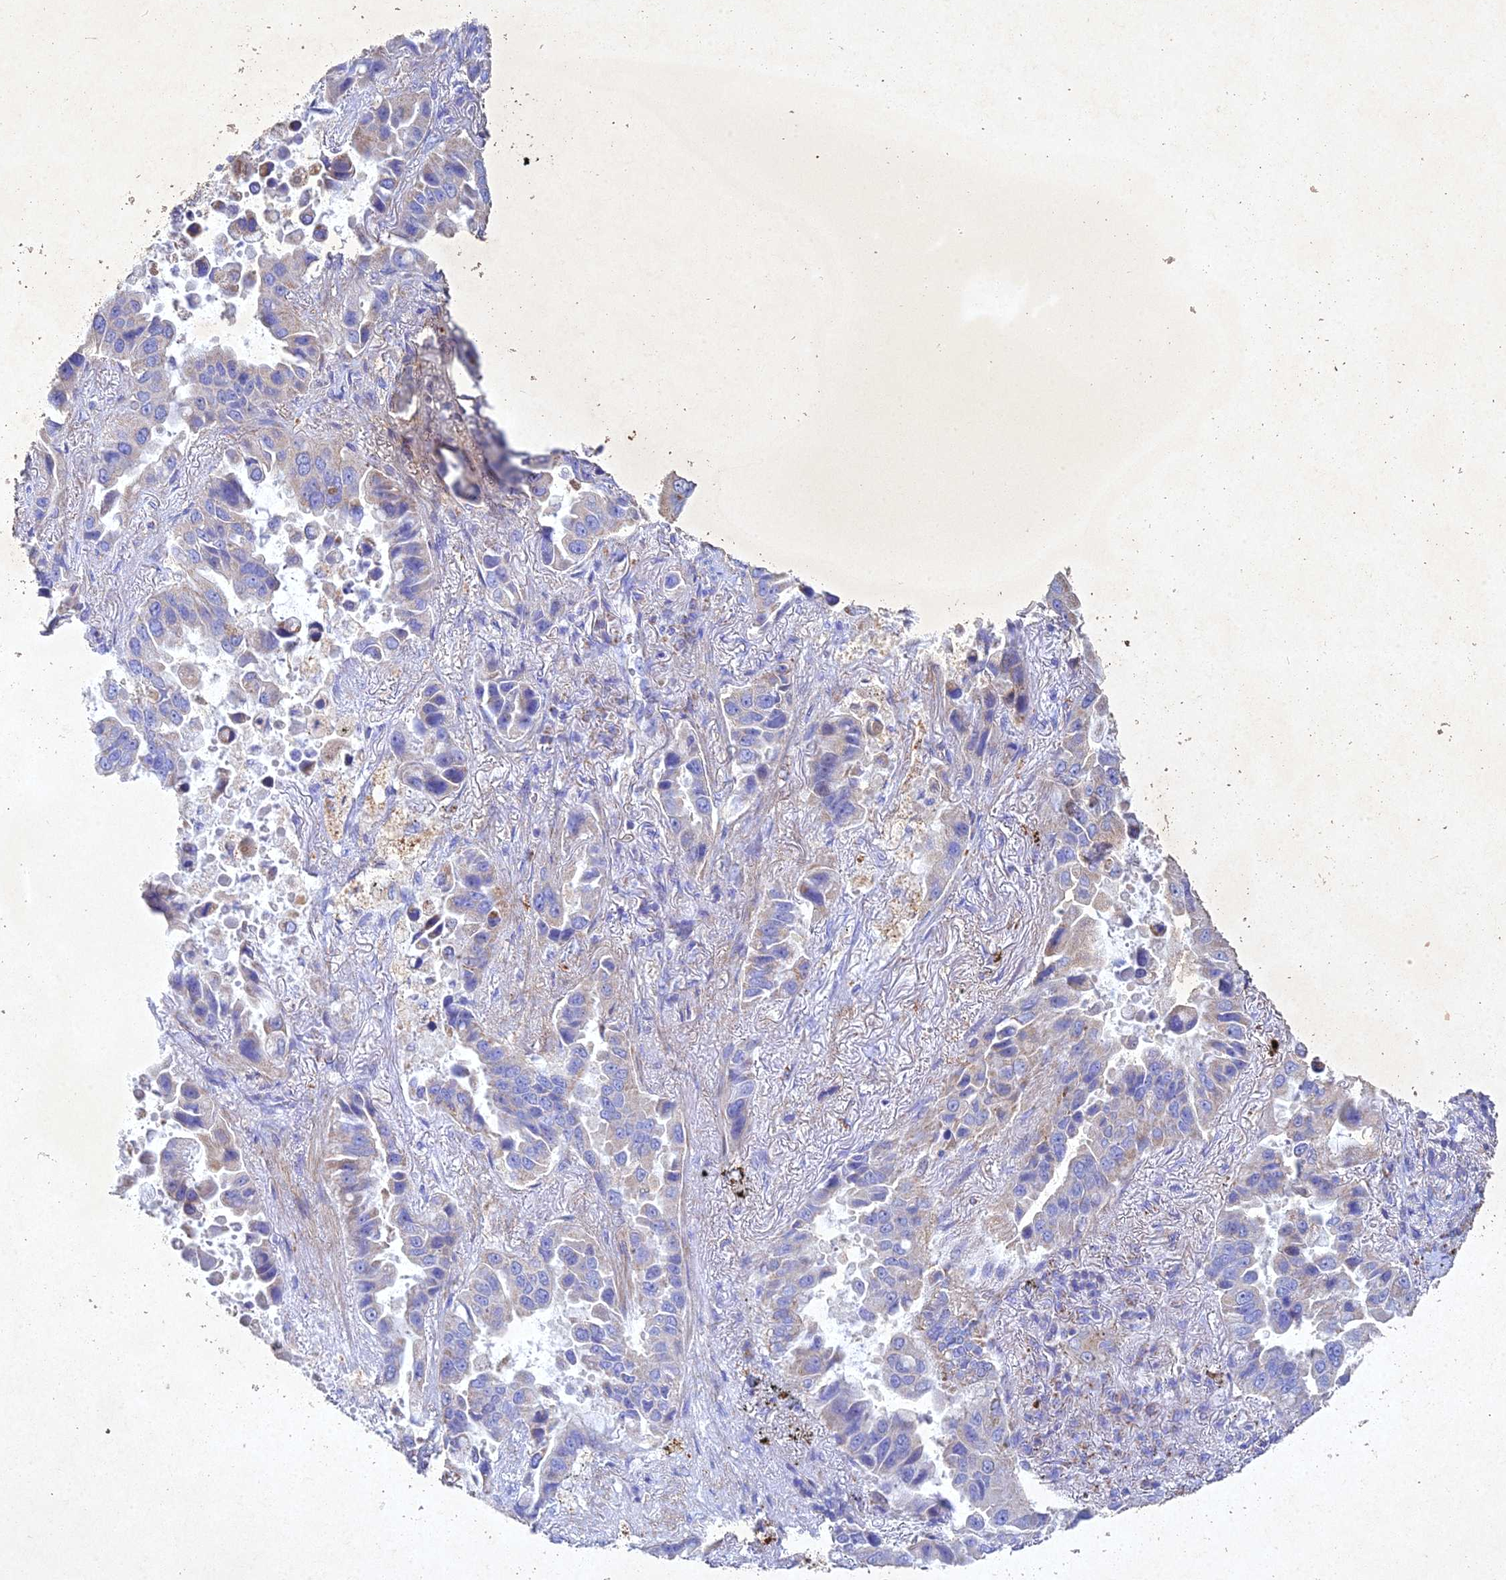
{"staining": {"intensity": "negative", "quantity": "none", "location": "none"}, "tissue": "lung cancer", "cell_type": "Tumor cells", "image_type": "cancer", "snomed": [{"axis": "morphology", "description": "Adenocarcinoma, NOS"}, {"axis": "topography", "description": "Lung"}], "caption": "Immunohistochemistry (IHC) of human lung cancer (adenocarcinoma) reveals no positivity in tumor cells.", "gene": "NDUFV1", "patient": {"sex": "male", "age": 64}}